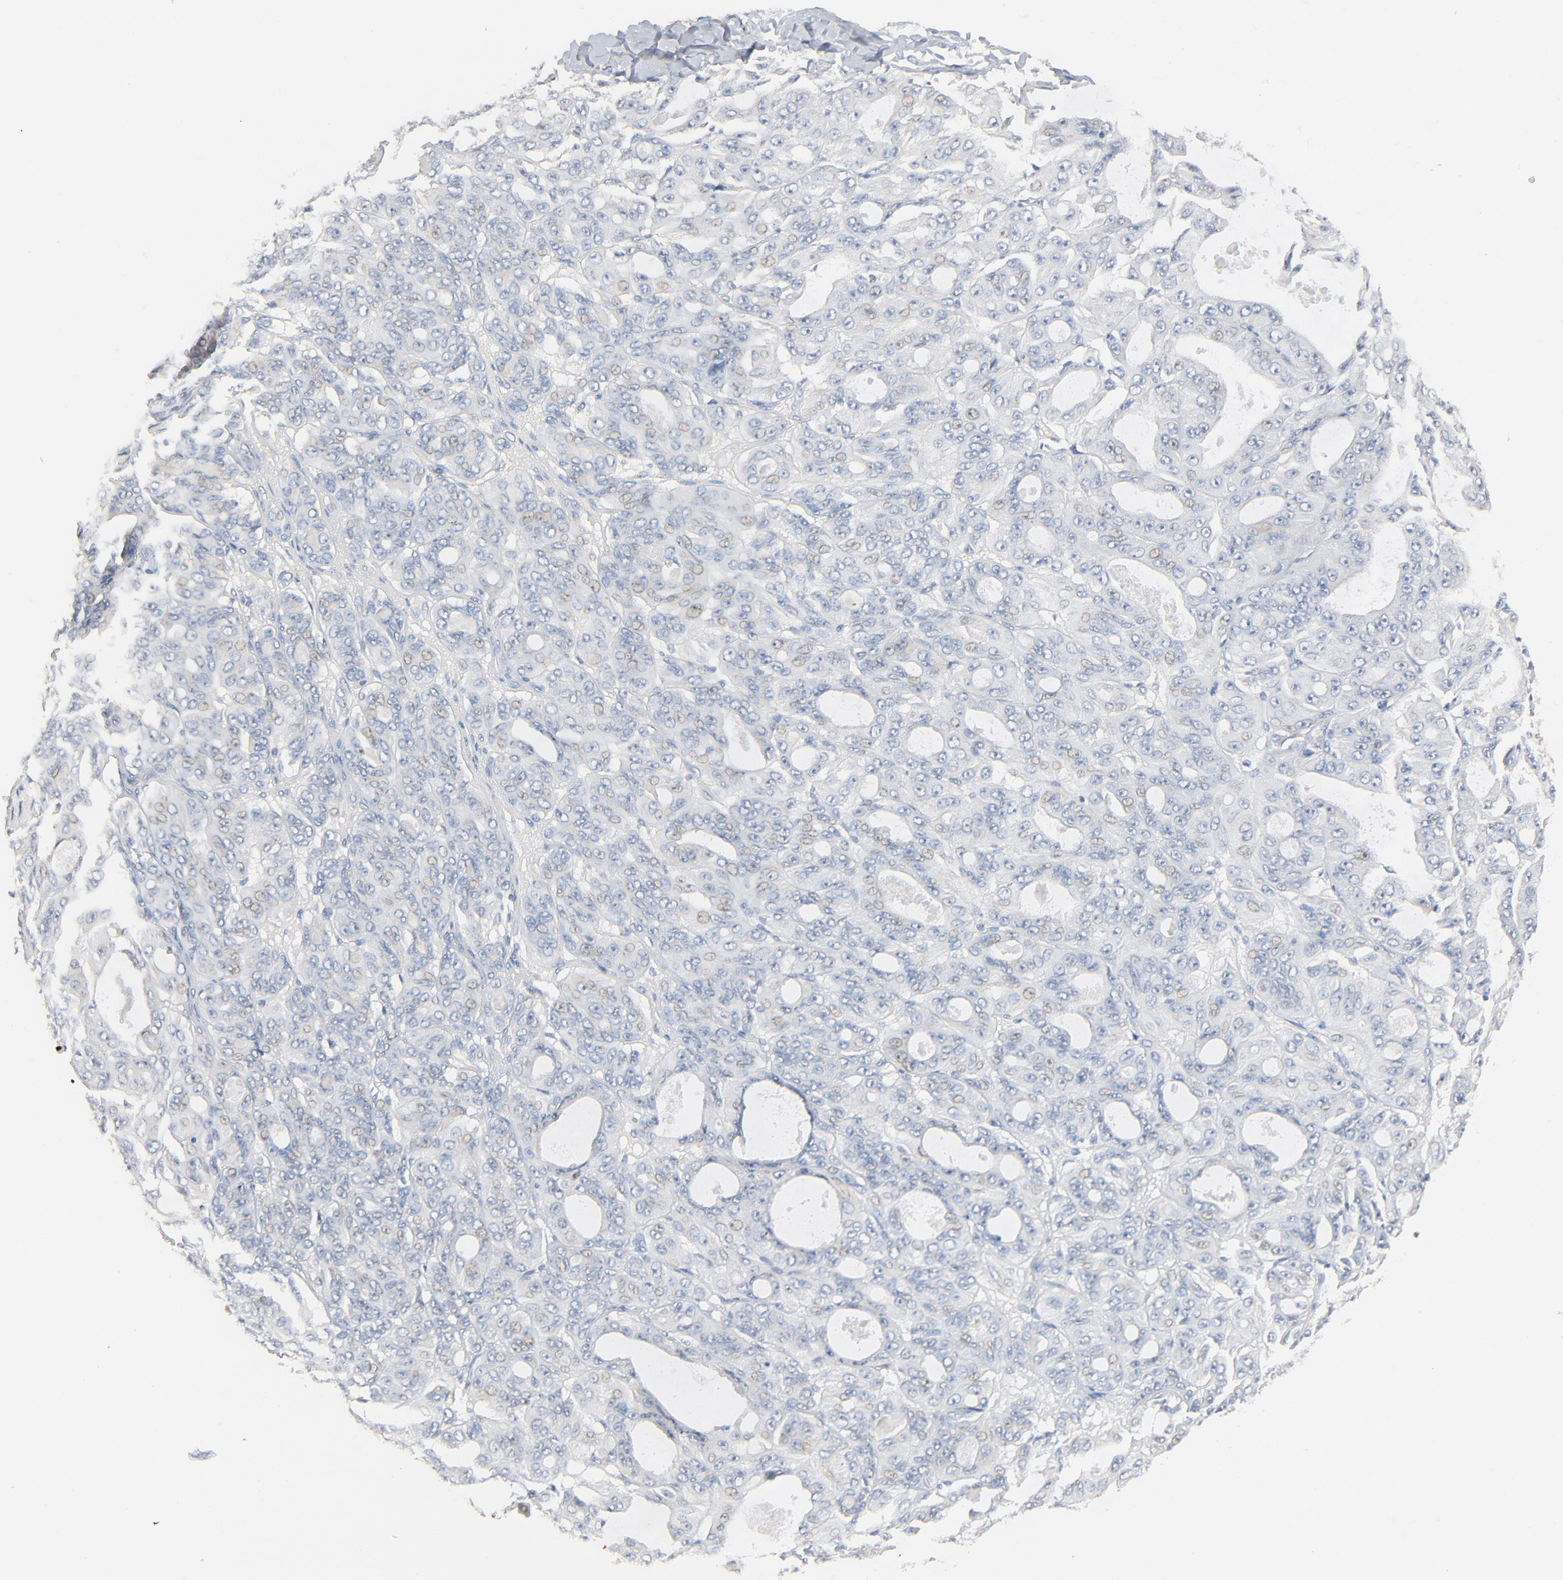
{"staining": {"intensity": "negative", "quantity": "none", "location": "none"}, "tissue": "ovarian cancer", "cell_type": "Tumor cells", "image_type": "cancer", "snomed": [{"axis": "morphology", "description": "Carcinoma, endometroid"}, {"axis": "topography", "description": "Ovary"}], "caption": "Tumor cells show no significant expression in ovarian cancer.", "gene": "ZDHHC8", "patient": {"sex": "female", "age": 61}}